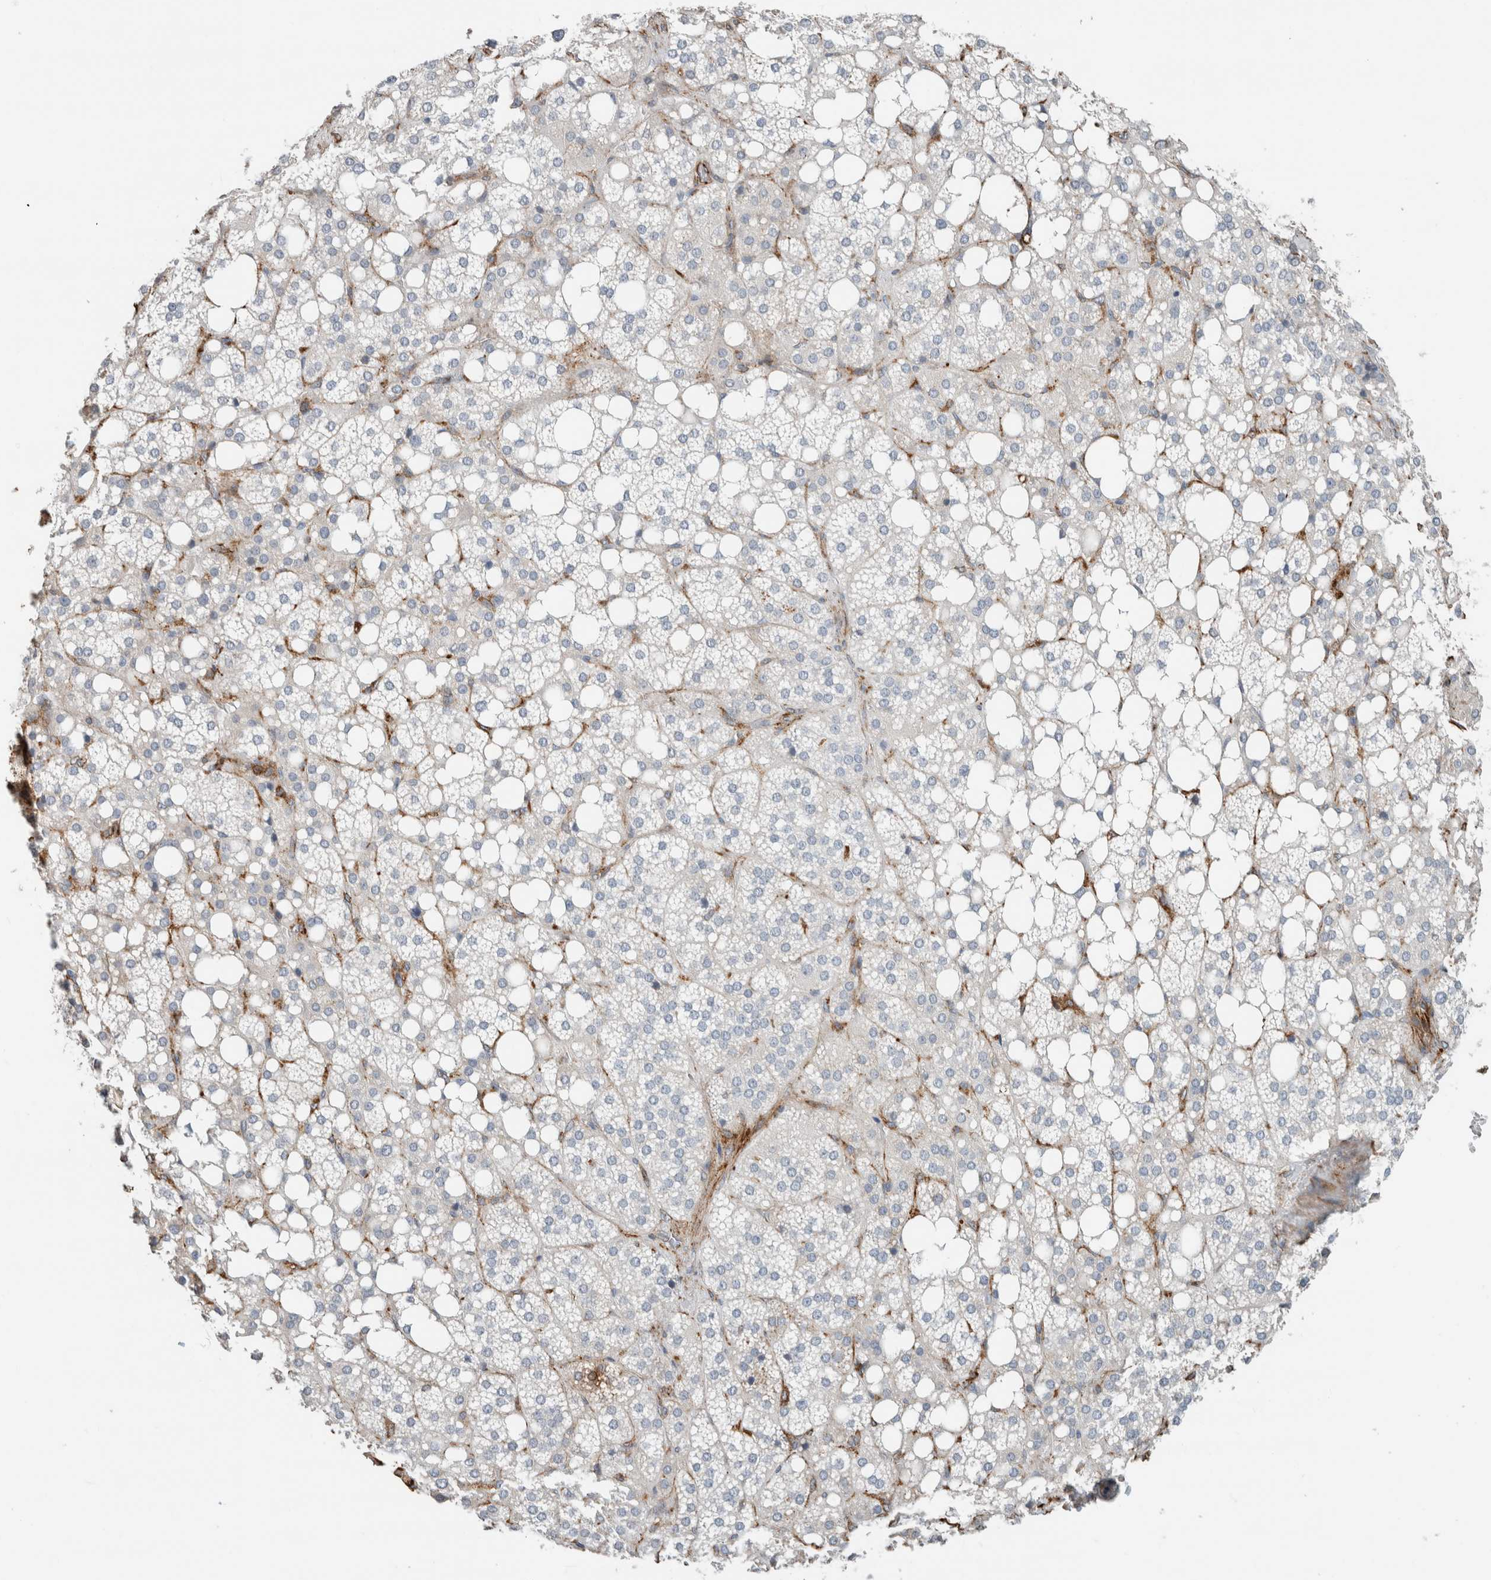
{"staining": {"intensity": "negative", "quantity": "none", "location": "none"}, "tissue": "adrenal gland", "cell_type": "Glandular cells", "image_type": "normal", "snomed": [{"axis": "morphology", "description": "Normal tissue, NOS"}, {"axis": "topography", "description": "Adrenal gland"}], "caption": "Benign adrenal gland was stained to show a protein in brown. There is no significant positivity in glandular cells. (Brightfield microscopy of DAB immunohistochemistry (IHC) at high magnification).", "gene": "LY86", "patient": {"sex": "female", "age": 59}}